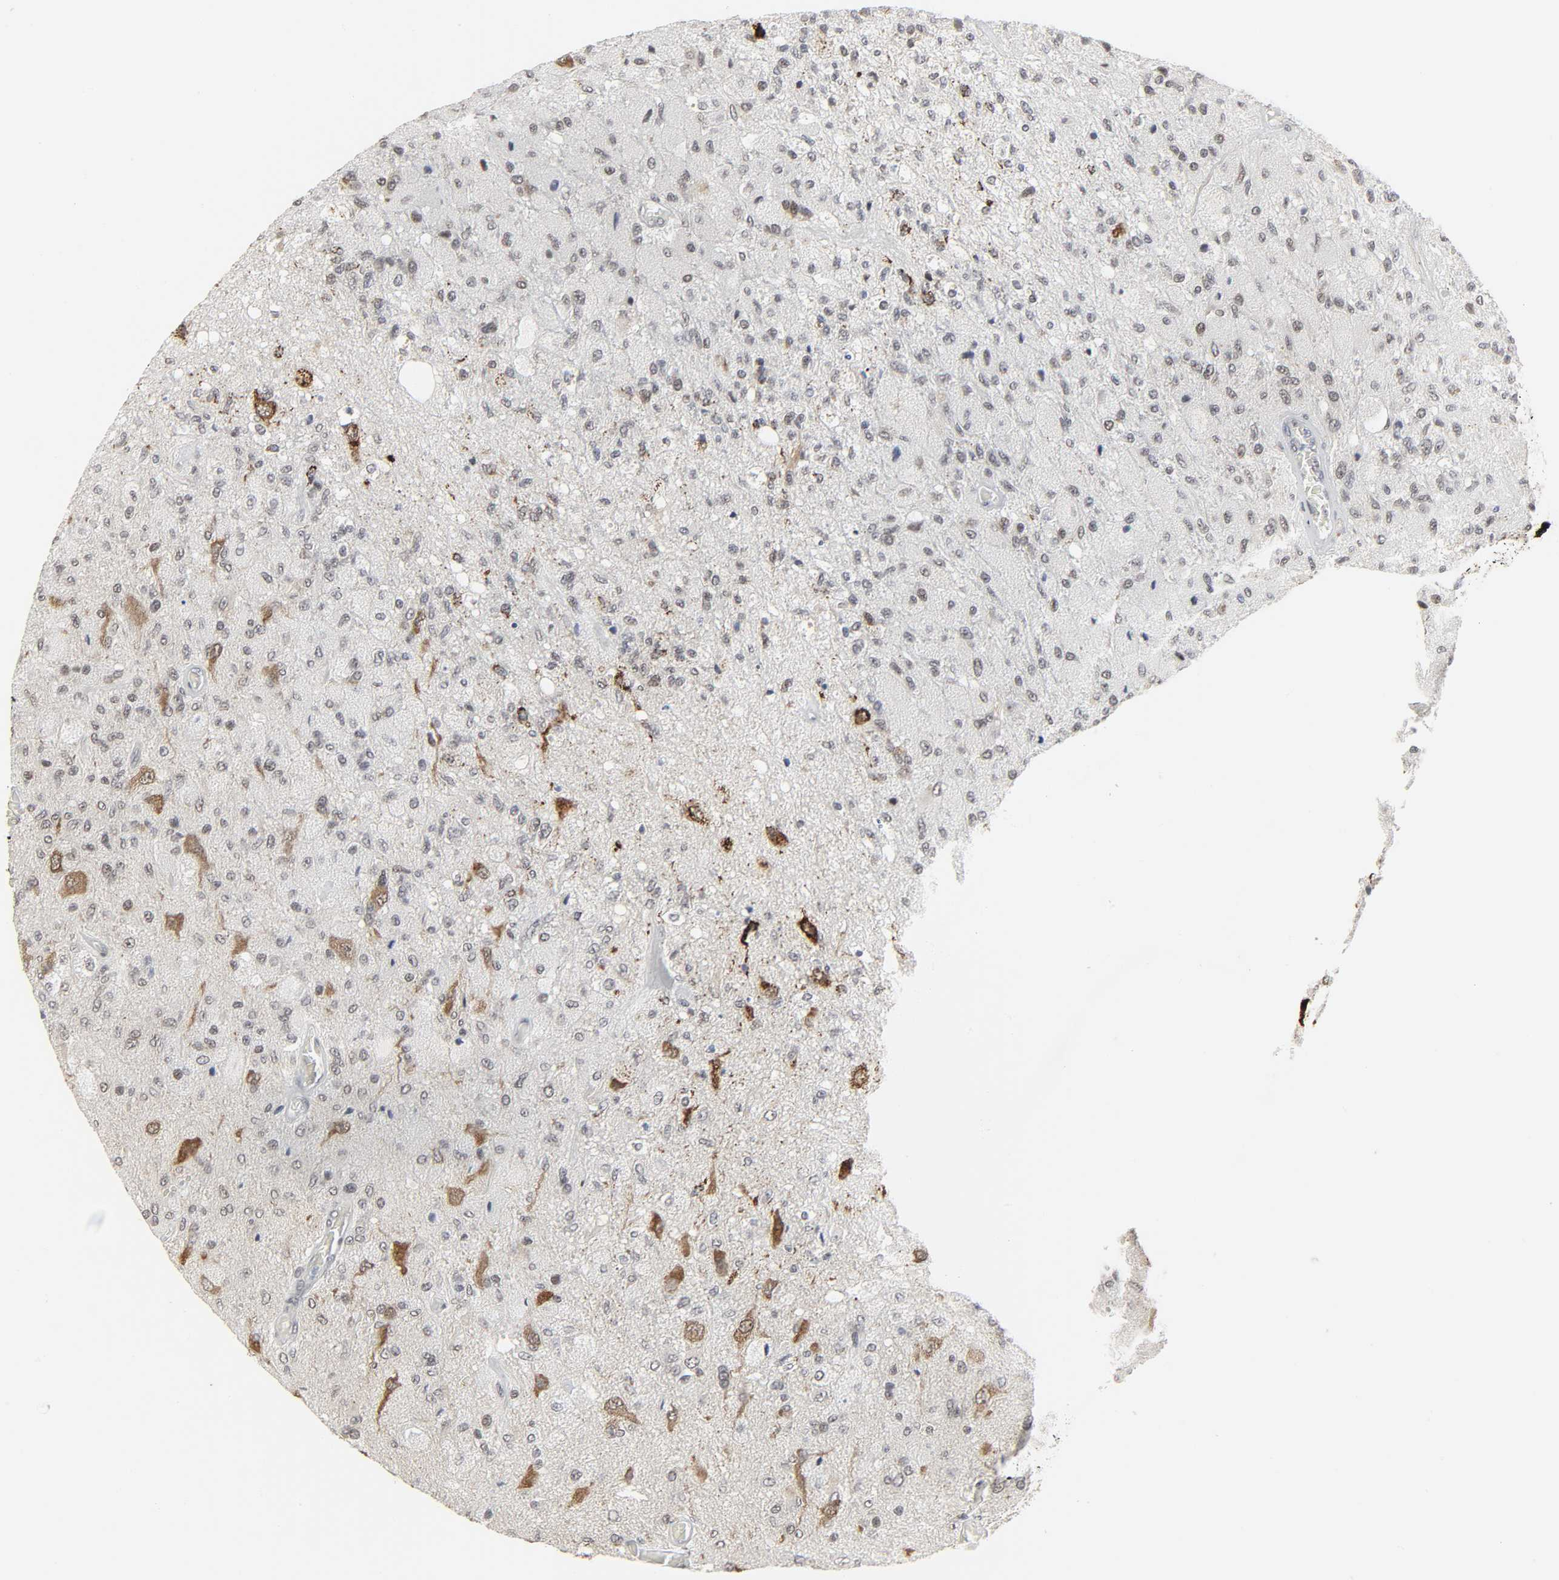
{"staining": {"intensity": "strong", "quantity": "<25%", "location": "cytoplasmic/membranous,nuclear"}, "tissue": "glioma", "cell_type": "Tumor cells", "image_type": "cancer", "snomed": [{"axis": "morphology", "description": "Normal tissue, NOS"}, {"axis": "morphology", "description": "Glioma, malignant, High grade"}, {"axis": "topography", "description": "Cerebral cortex"}], "caption": "IHC histopathology image of high-grade glioma (malignant) stained for a protein (brown), which shows medium levels of strong cytoplasmic/membranous and nuclear positivity in approximately <25% of tumor cells.", "gene": "MUC1", "patient": {"sex": "male", "age": 77}}